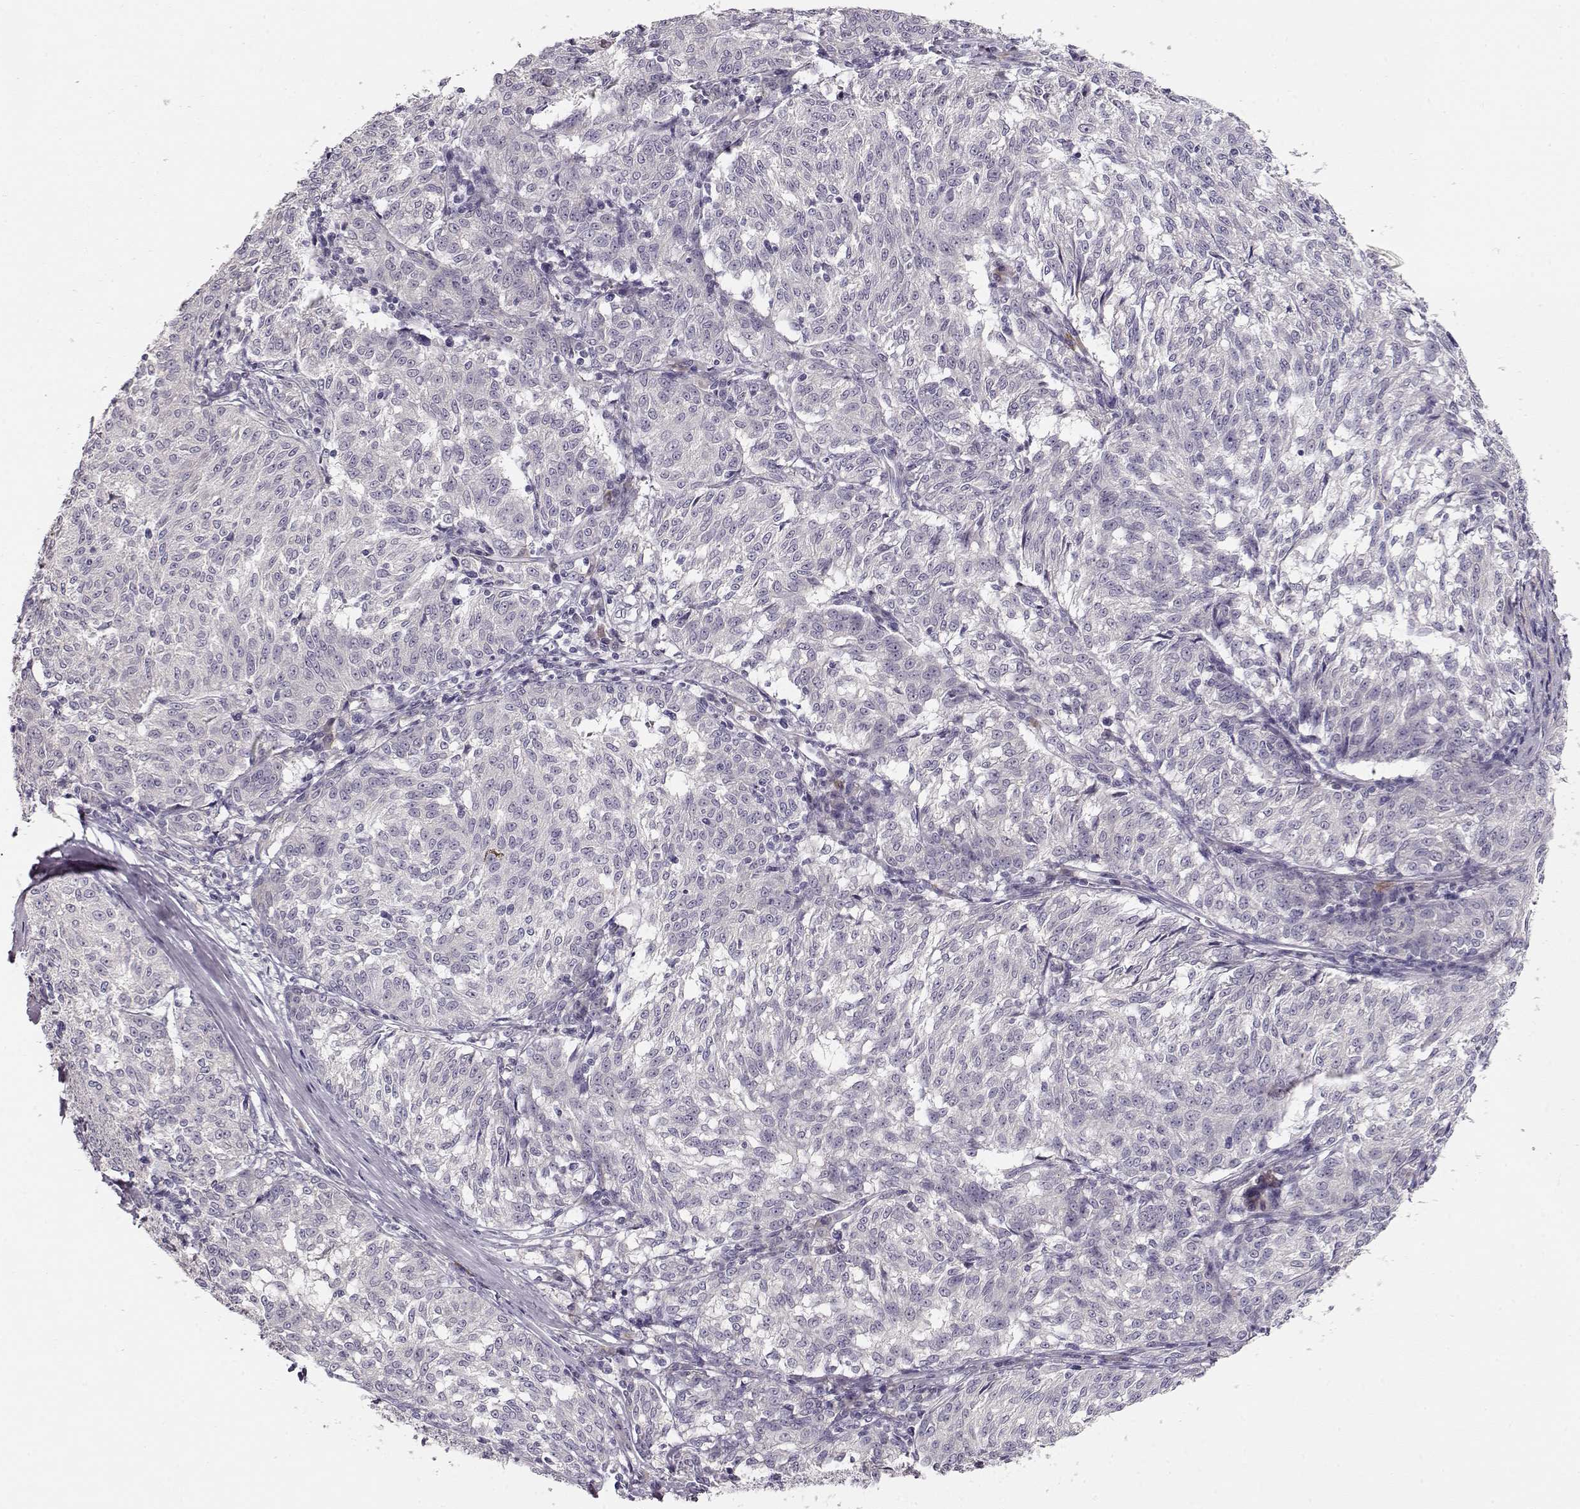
{"staining": {"intensity": "negative", "quantity": "none", "location": "none"}, "tissue": "melanoma", "cell_type": "Tumor cells", "image_type": "cancer", "snomed": [{"axis": "morphology", "description": "Malignant melanoma, NOS"}, {"axis": "topography", "description": "Skin"}], "caption": "This image is of malignant melanoma stained with immunohistochemistry (IHC) to label a protein in brown with the nuclei are counter-stained blue. There is no expression in tumor cells.", "gene": "TTC26", "patient": {"sex": "female", "age": 72}}